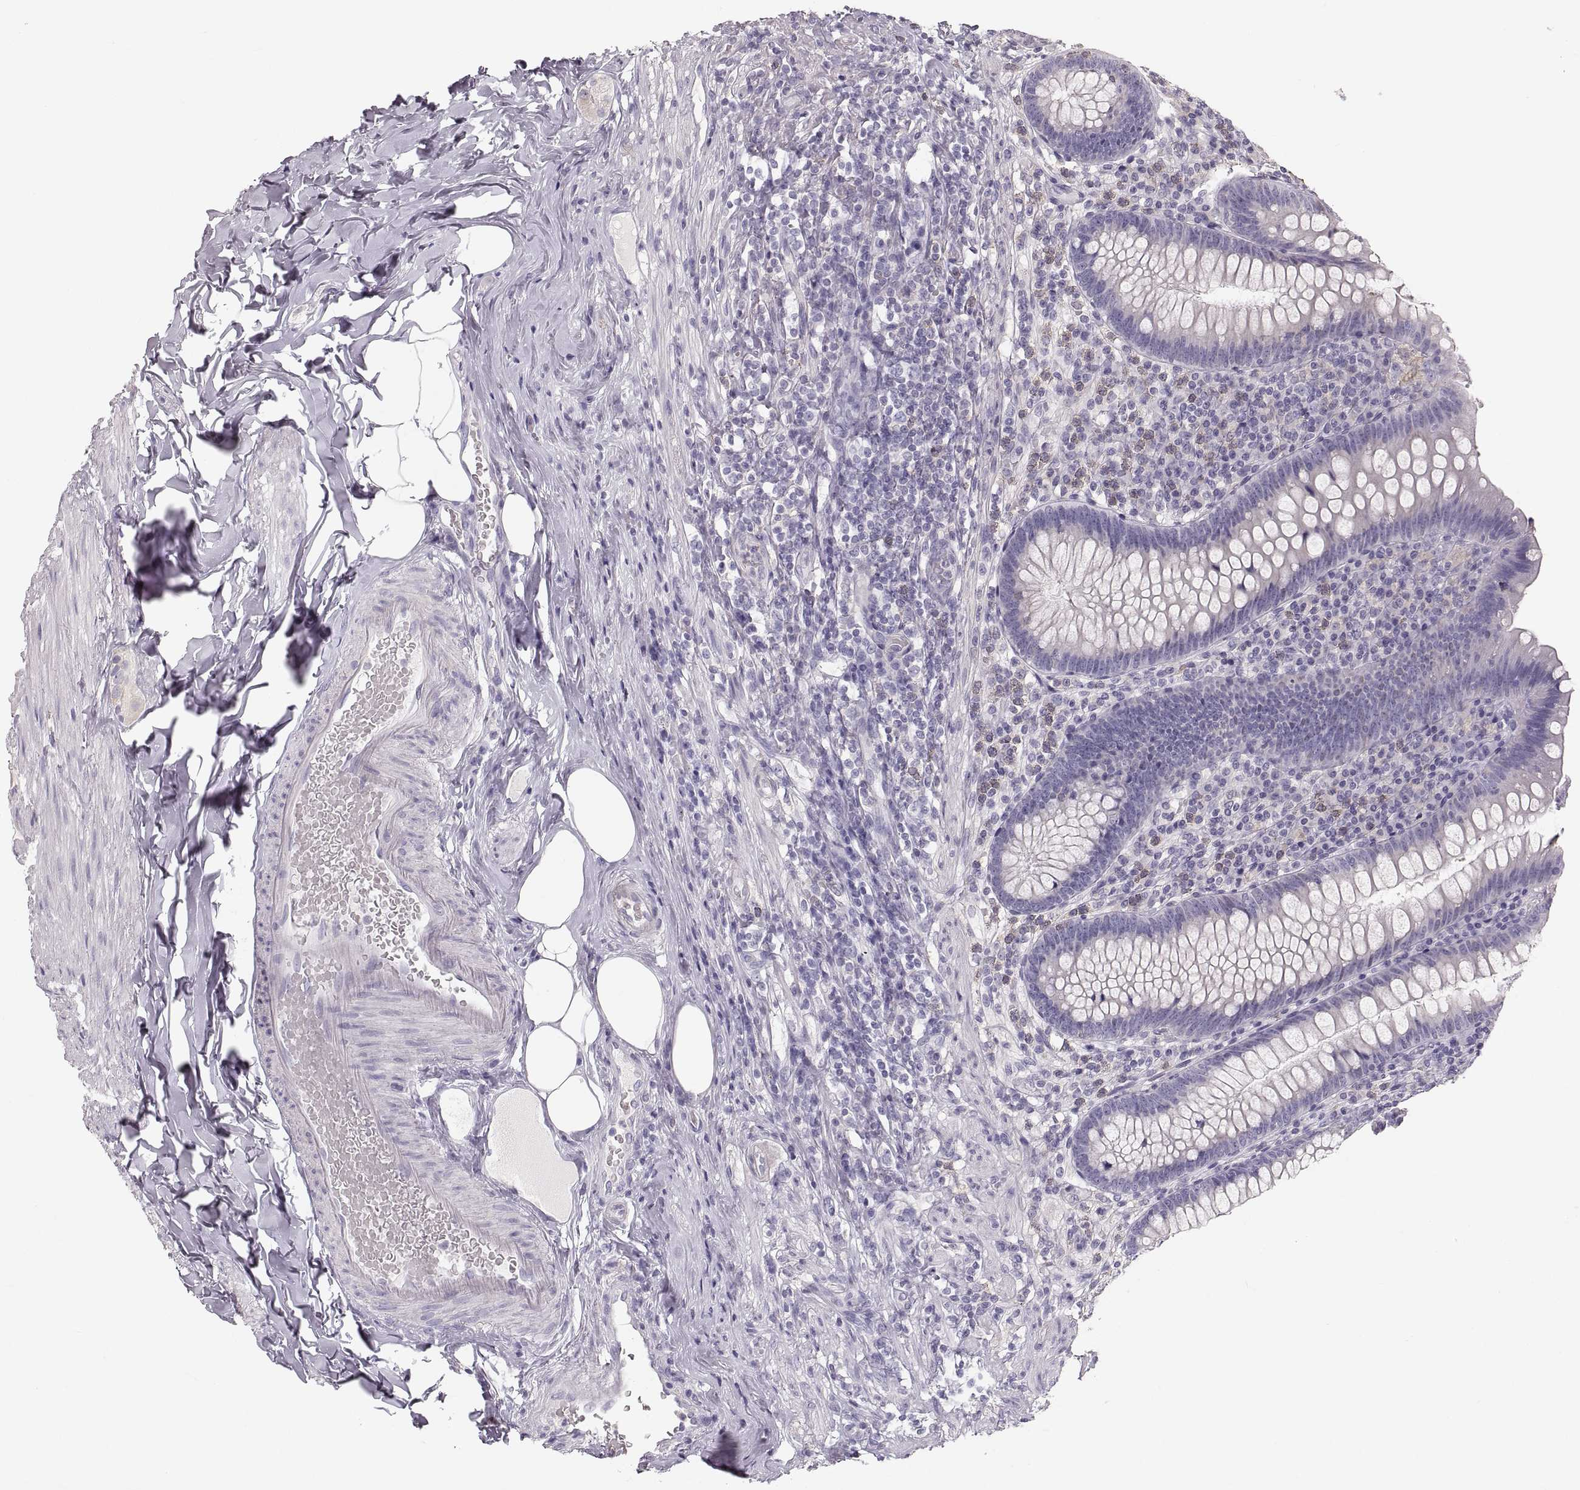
{"staining": {"intensity": "negative", "quantity": "none", "location": "none"}, "tissue": "appendix", "cell_type": "Glandular cells", "image_type": "normal", "snomed": [{"axis": "morphology", "description": "Normal tissue, NOS"}, {"axis": "topography", "description": "Appendix"}], "caption": "High power microscopy micrograph of an immunohistochemistry (IHC) photomicrograph of unremarkable appendix, revealing no significant expression in glandular cells. (Brightfield microscopy of DAB (3,3'-diaminobenzidine) immunohistochemistry at high magnification).", "gene": "RUNDC3A", "patient": {"sex": "male", "age": 47}}